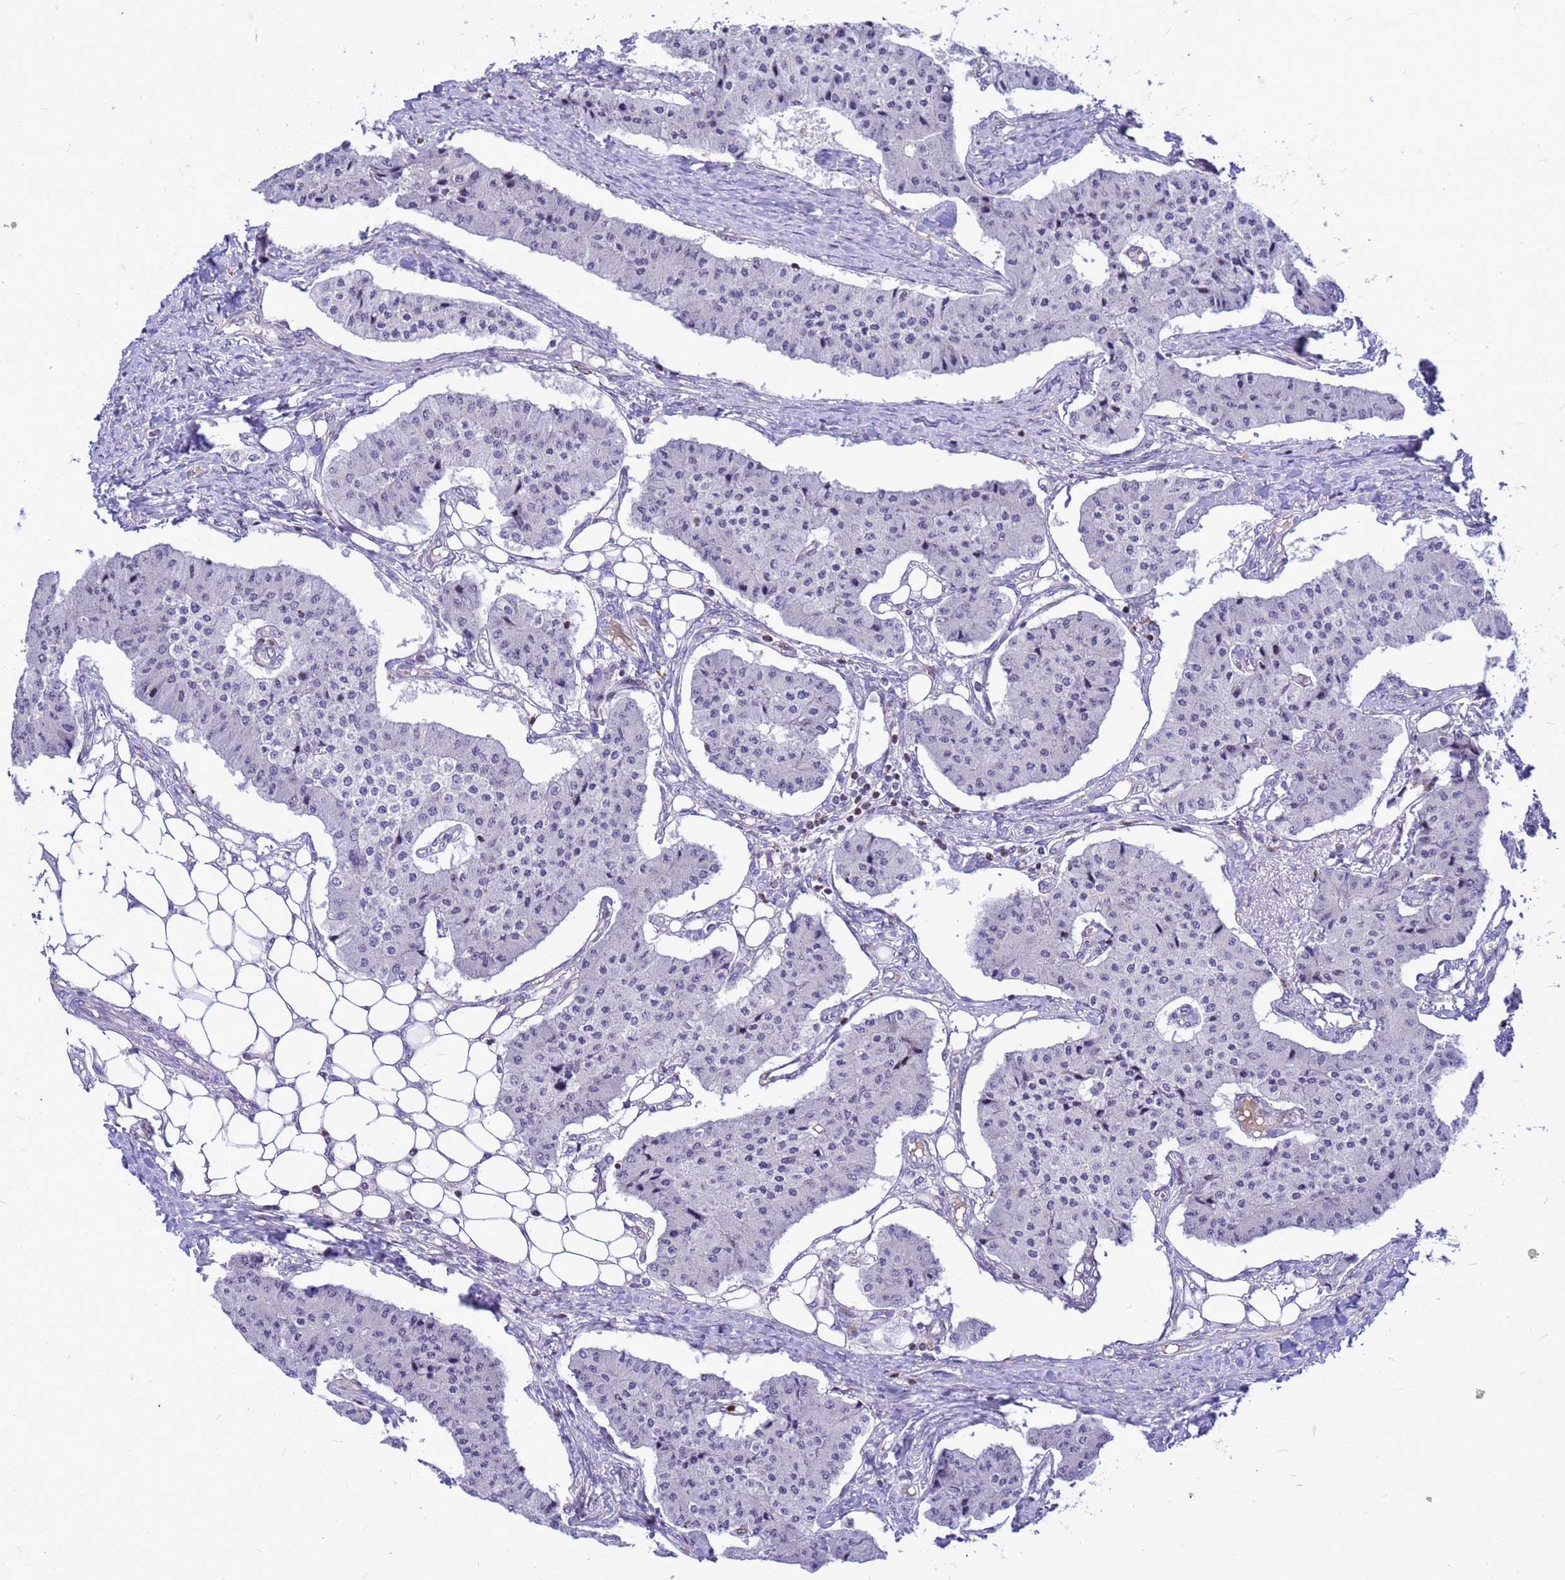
{"staining": {"intensity": "negative", "quantity": "none", "location": "none"}, "tissue": "carcinoid", "cell_type": "Tumor cells", "image_type": "cancer", "snomed": [{"axis": "morphology", "description": "Carcinoid, malignant, NOS"}, {"axis": "topography", "description": "Colon"}], "caption": "Carcinoid was stained to show a protein in brown. There is no significant staining in tumor cells.", "gene": "ADAMTS7", "patient": {"sex": "female", "age": 52}}